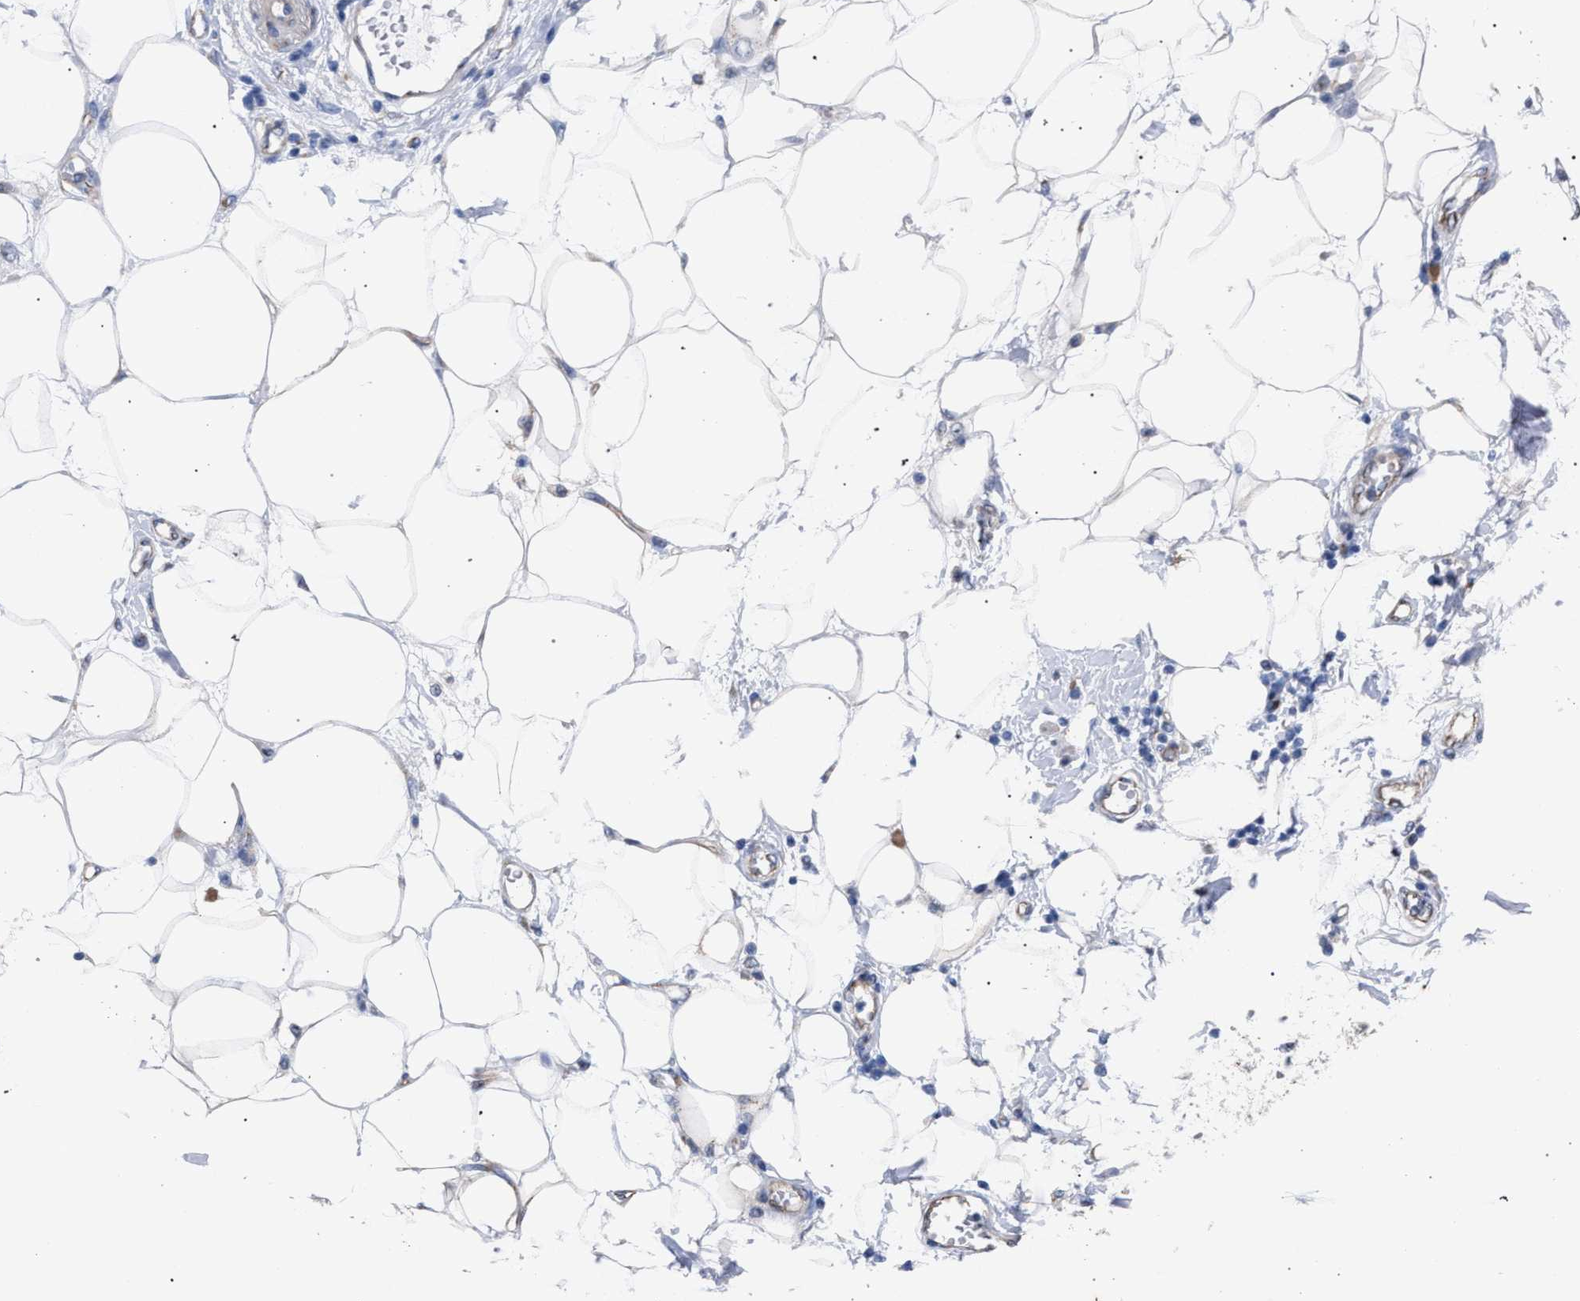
{"staining": {"intensity": "moderate", "quantity": ">75%", "location": "cytoplasmic/membranous"}, "tissue": "adipose tissue", "cell_type": "Adipocytes", "image_type": "normal", "snomed": [{"axis": "morphology", "description": "Normal tissue, NOS"}, {"axis": "morphology", "description": "Adenocarcinoma, NOS"}, {"axis": "topography", "description": "Duodenum"}, {"axis": "topography", "description": "Peripheral nerve tissue"}], "caption": "Protein staining by IHC demonstrates moderate cytoplasmic/membranous staining in approximately >75% of adipocytes in benign adipose tissue.", "gene": "GOLGA2", "patient": {"sex": "female", "age": 60}}